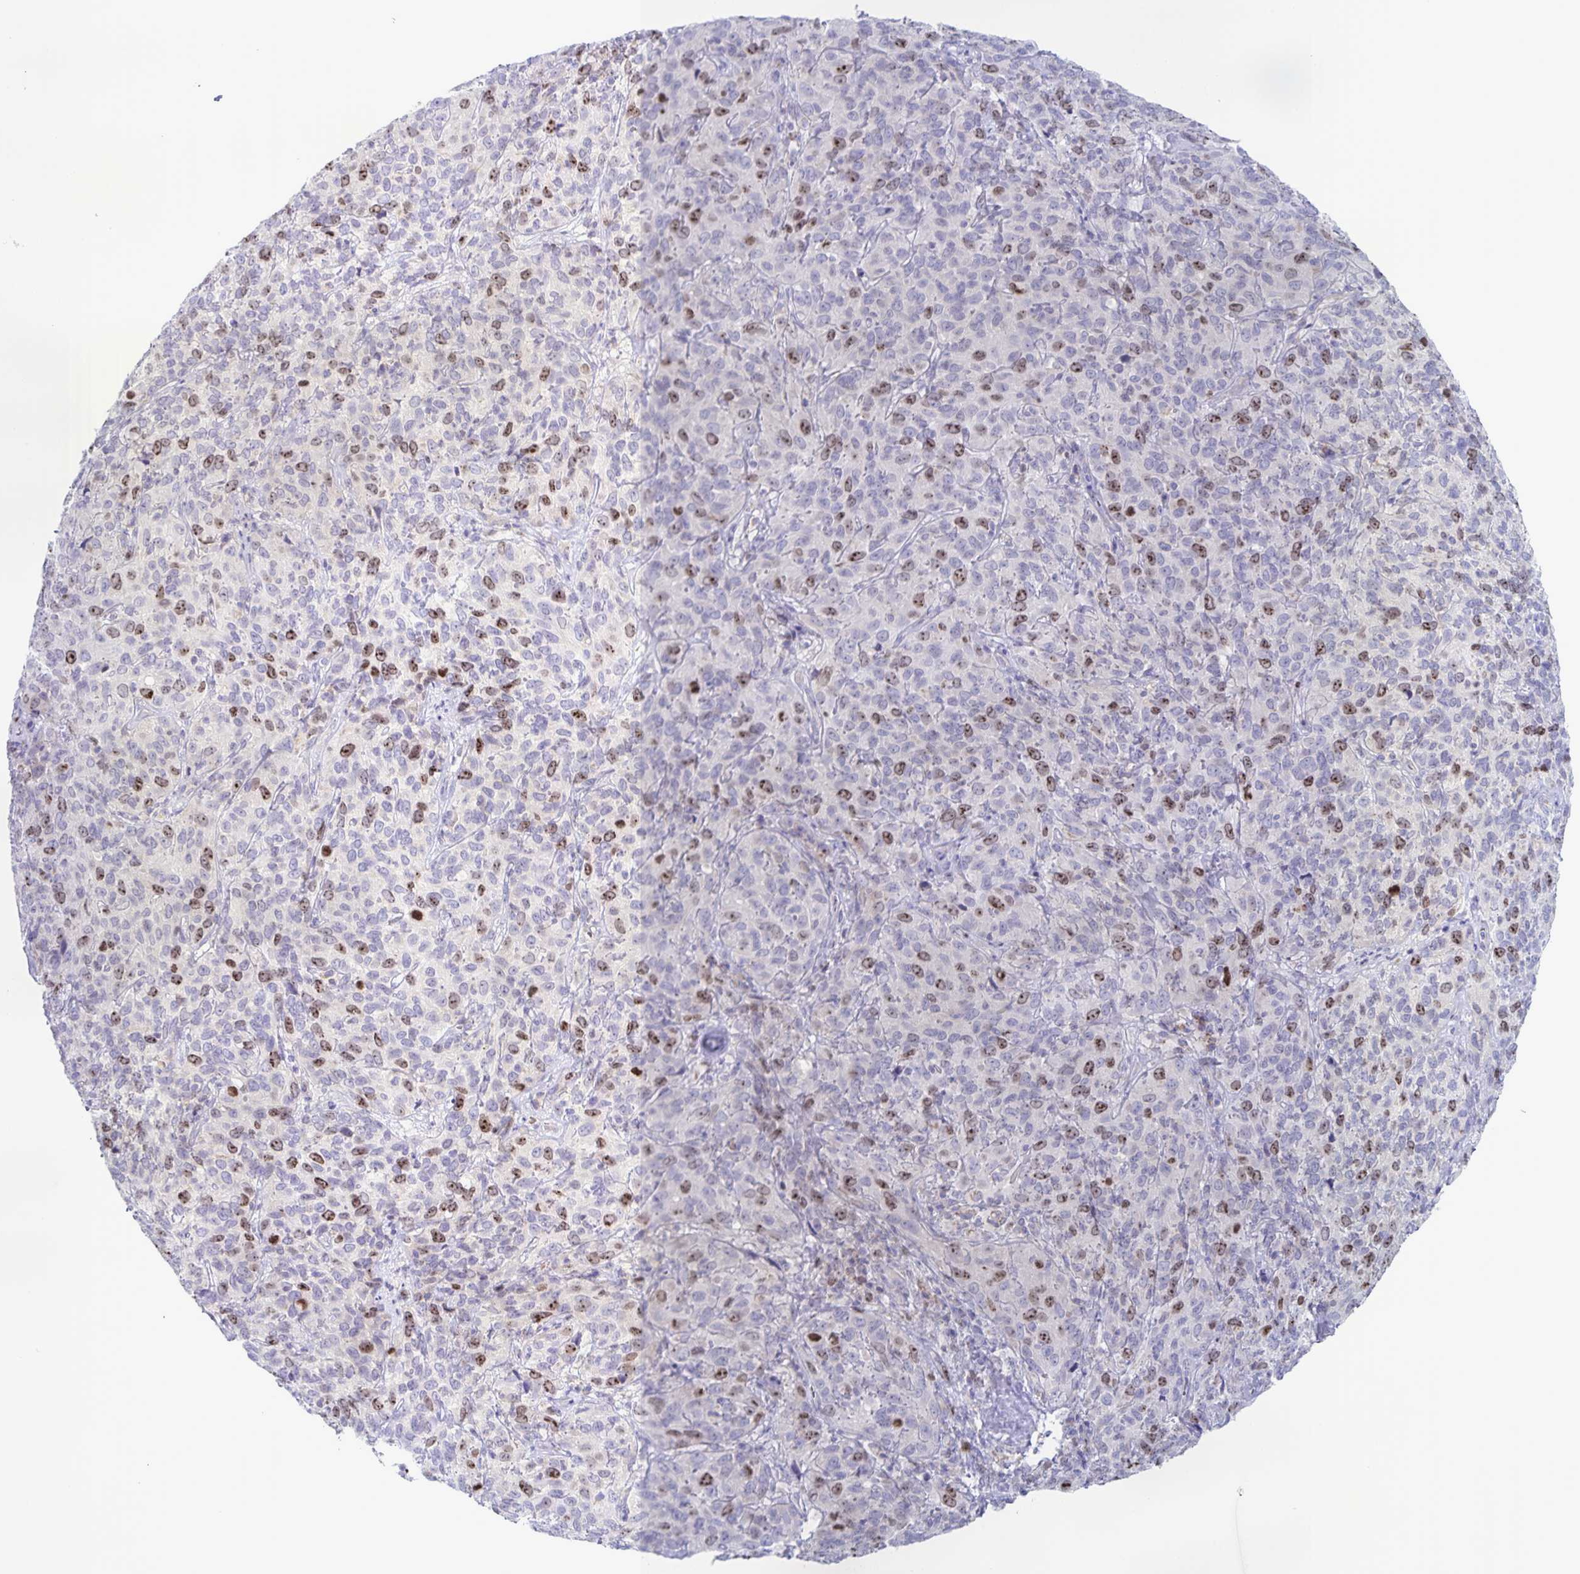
{"staining": {"intensity": "moderate", "quantity": "<25%", "location": "nuclear"}, "tissue": "cervical cancer", "cell_type": "Tumor cells", "image_type": "cancer", "snomed": [{"axis": "morphology", "description": "Squamous cell carcinoma, NOS"}, {"axis": "topography", "description": "Cervix"}], "caption": "Immunohistochemical staining of human squamous cell carcinoma (cervical) demonstrates moderate nuclear protein expression in about <25% of tumor cells.", "gene": "CENPH", "patient": {"sex": "female", "age": 51}}